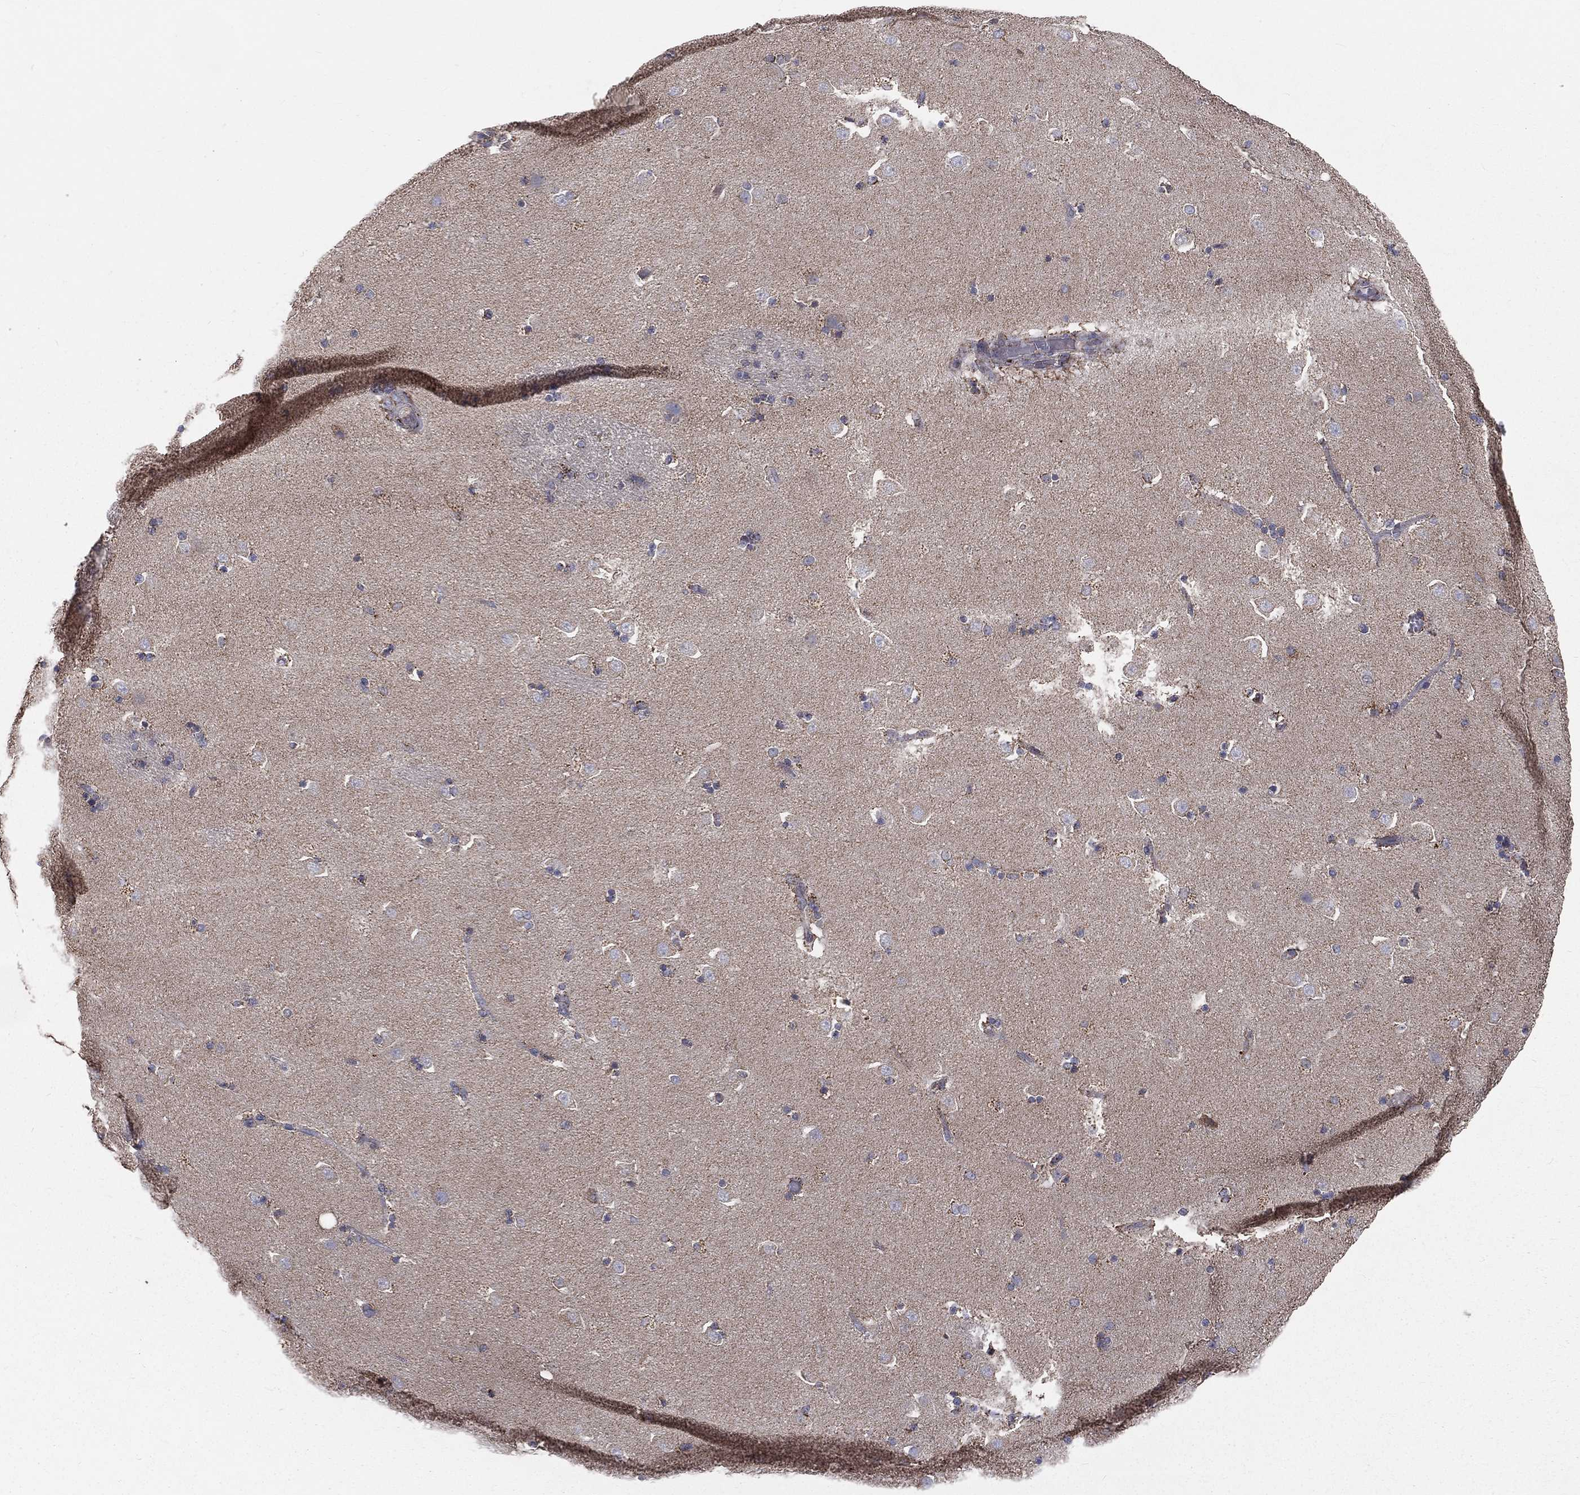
{"staining": {"intensity": "negative", "quantity": "none", "location": "none"}, "tissue": "caudate", "cell_type": "Glial cells", "image_type": "normal", "snomed": [{"axis": "morphology", "description": "Normal tissue, NOS"}, {"axis": "topography", "description": "Lateral ventricle wall"}], "caption": "Human caudate stained for a protein using immunohistochemistry (IHC) shows no positivity in glial cells.", "gene": "HADH", "patient": {"sex": "male", "age": 51}}